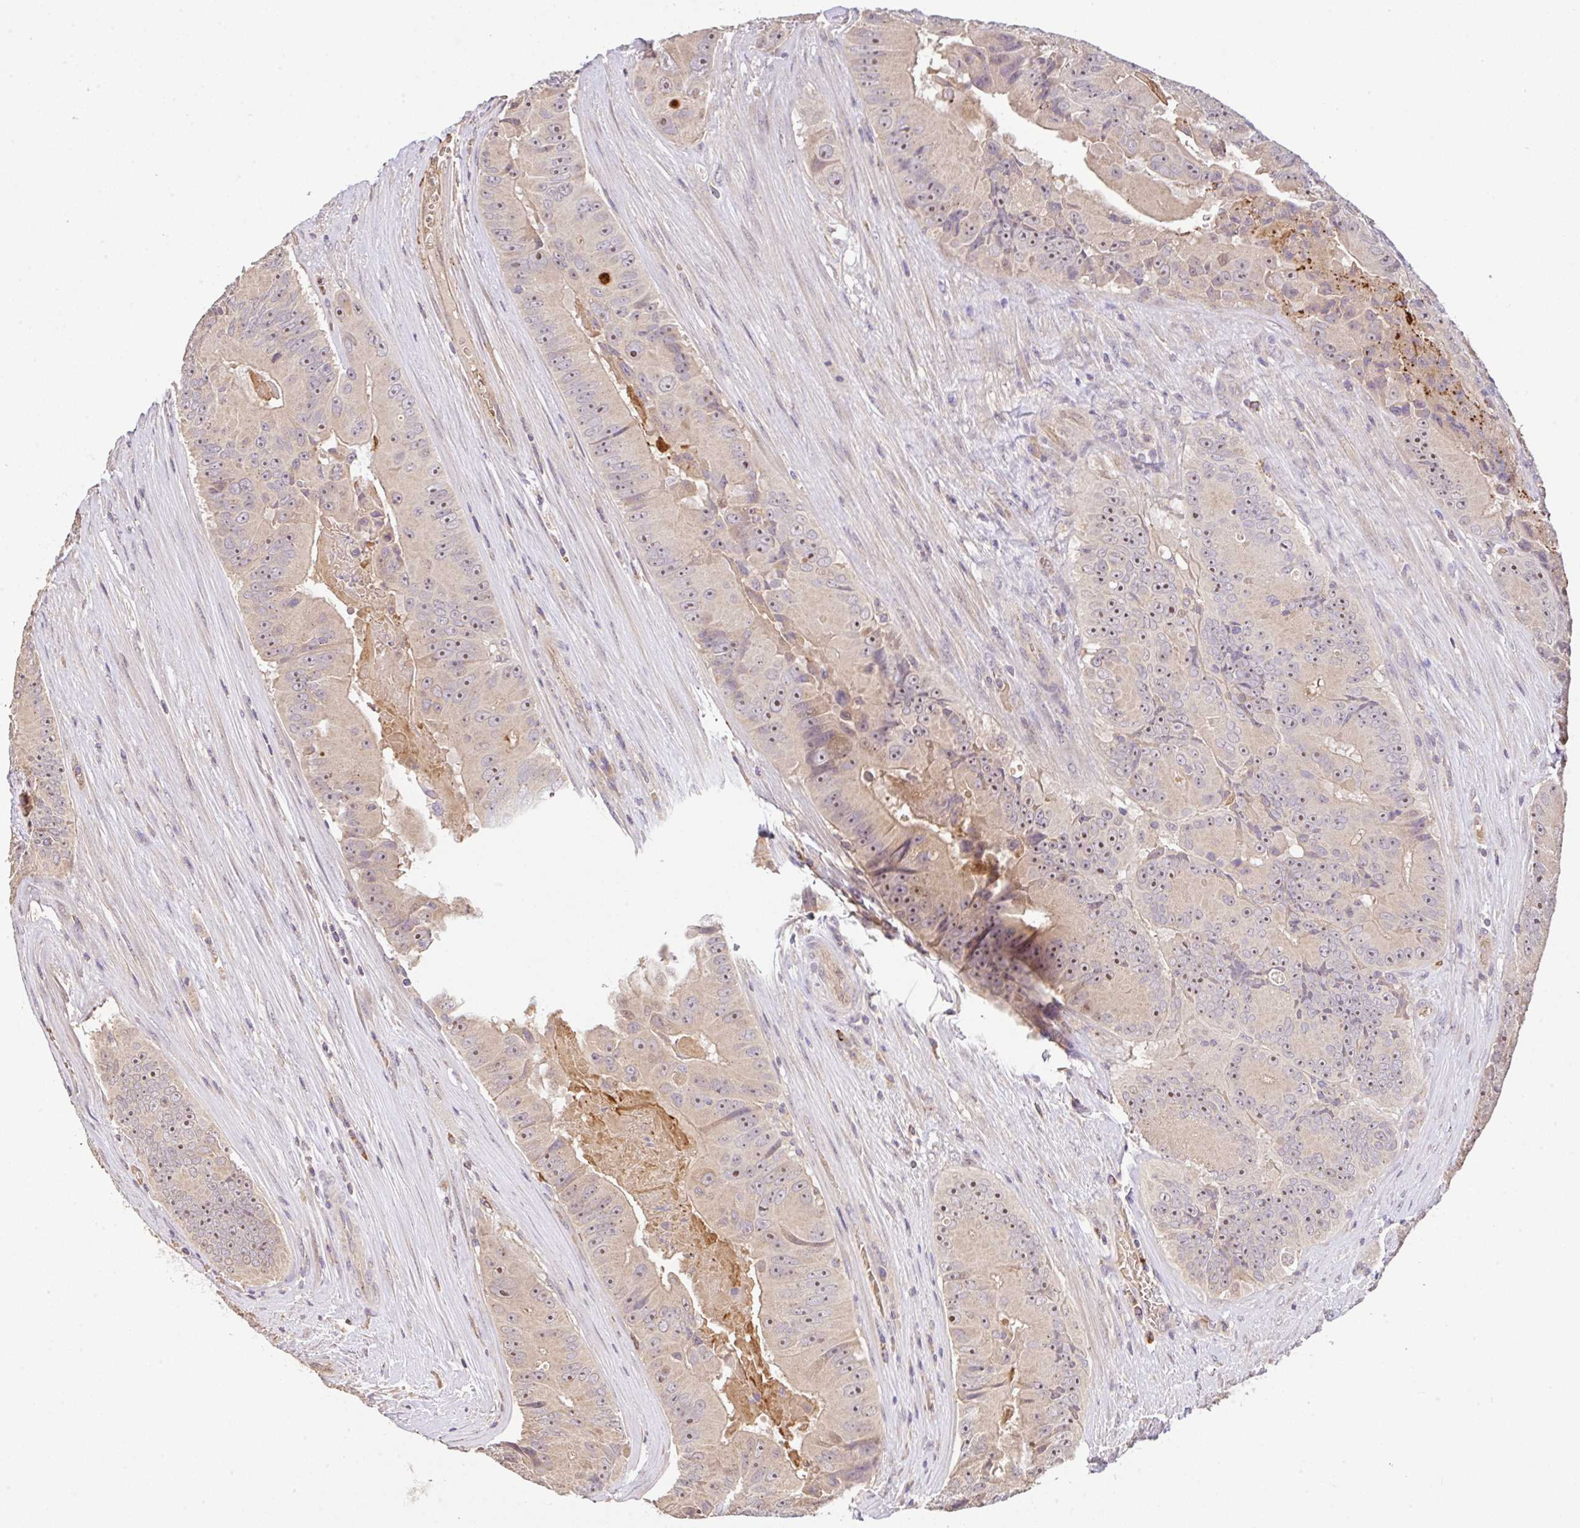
{"staining": {"intensity": "moderate", "quantity": "25%-75%", "location": "nuclear"}, "tissue": "colorectal cancer", "cell_type": "Tumor cells", "image_type": "cancer", "snomed": [{"axis": "morphology", "description": "Adenocarcinoma, NOS"}, {"axis": "topography", "description": "Colon"}], "caption": "Moderate nuclear staining is seen in about 25%-75% of tumor cells in colorectal cancer (adenocarcinoma).", "gene": "C1QTNF9B", "patient": {"sex": "female", "age": 86}}